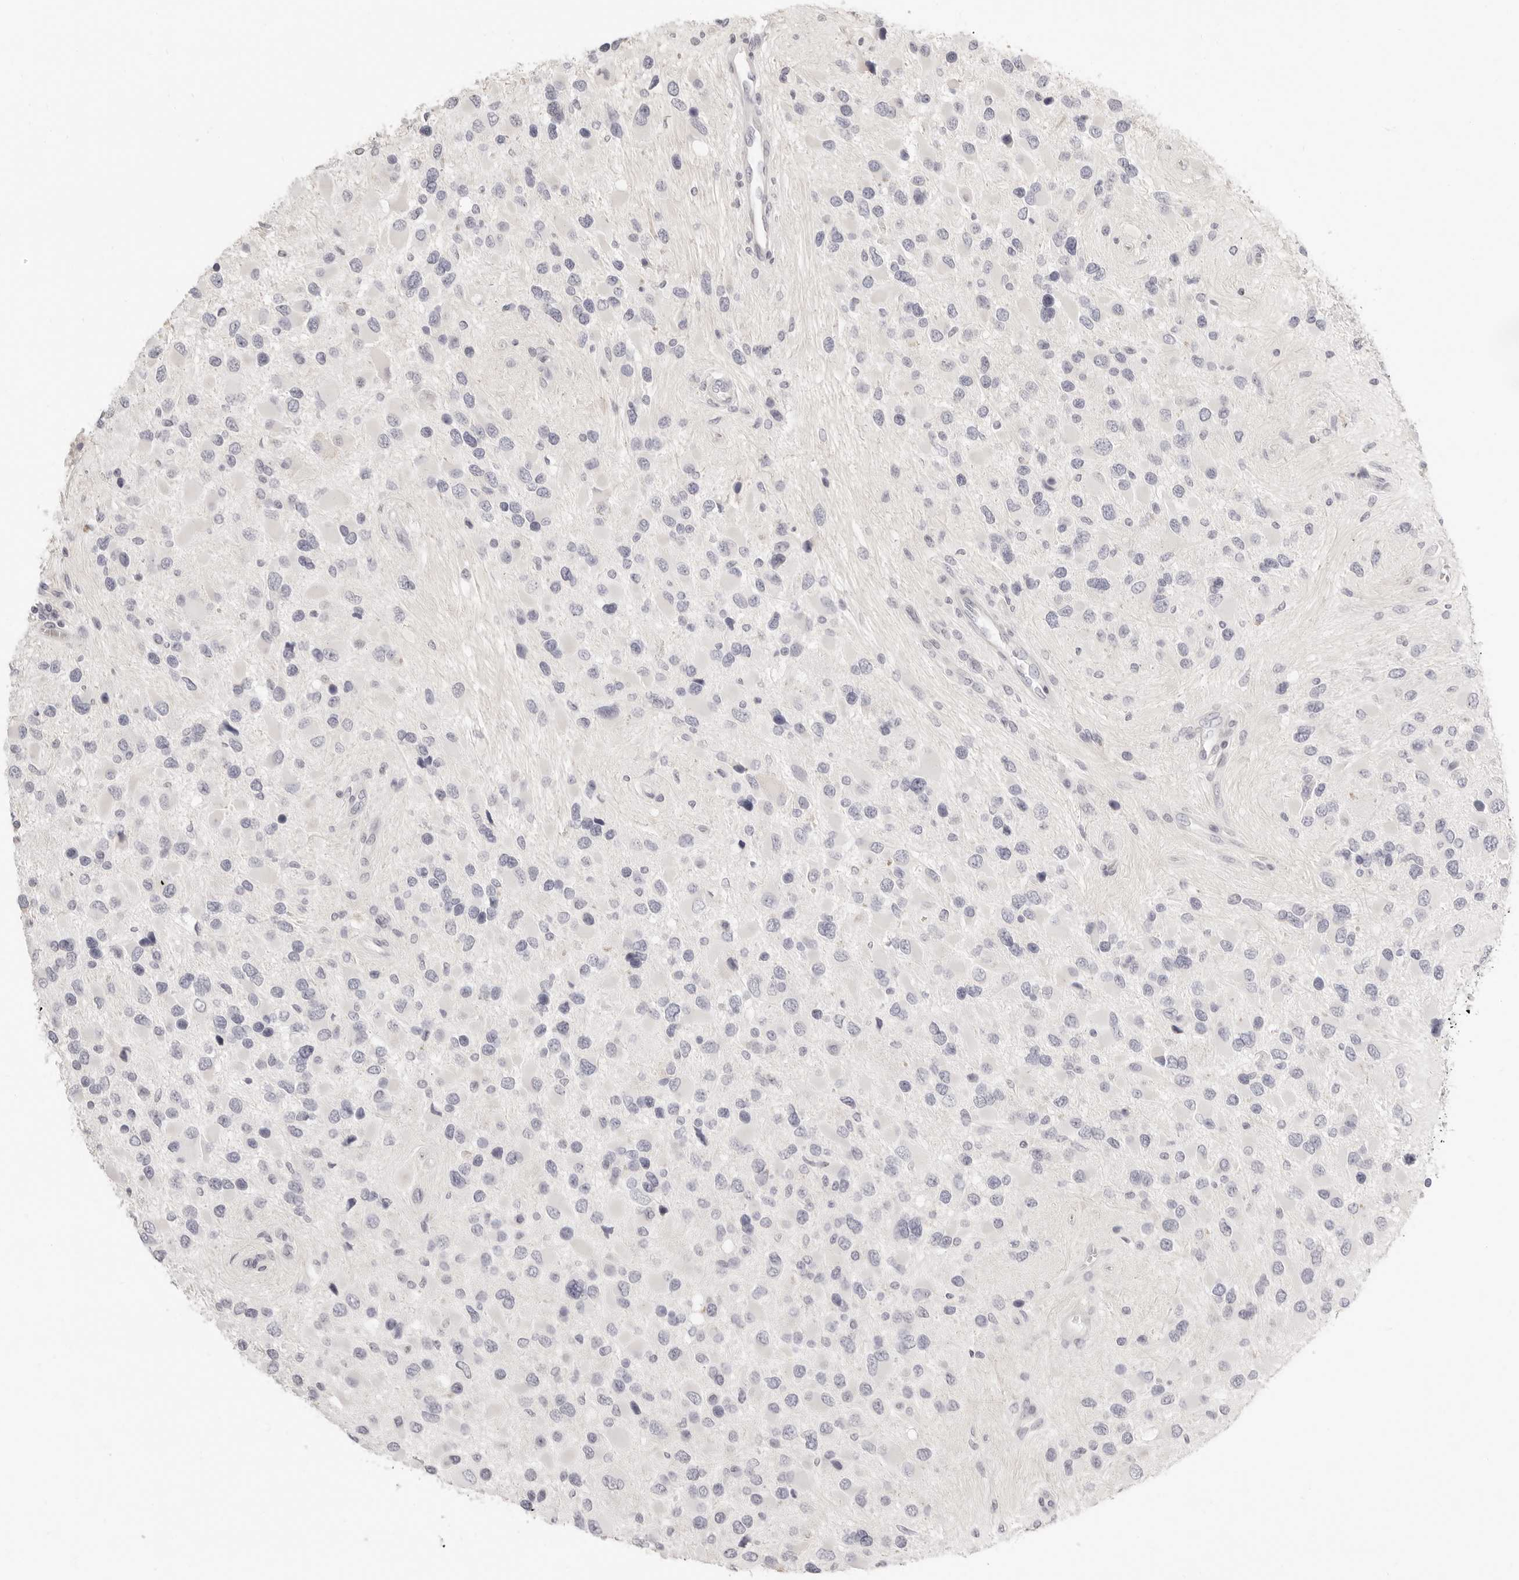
{"staining": {"intensity": "negative", "quantity": "none", "location": "none"}, "tissue": "glioma", "cell_type": "Tumor cells", "image_type": "cancer", "snomed": [{"axis": "morphology", "description": "Glioma, malignant, High grade"}, {"axis": "topography", "description": "Brain"}], "caption": "Tumor cells are negative for protein expression in human malignant glioma (high-grade).", "gene": "FABP1", "patient": {"sex": "male", "age": 53}}